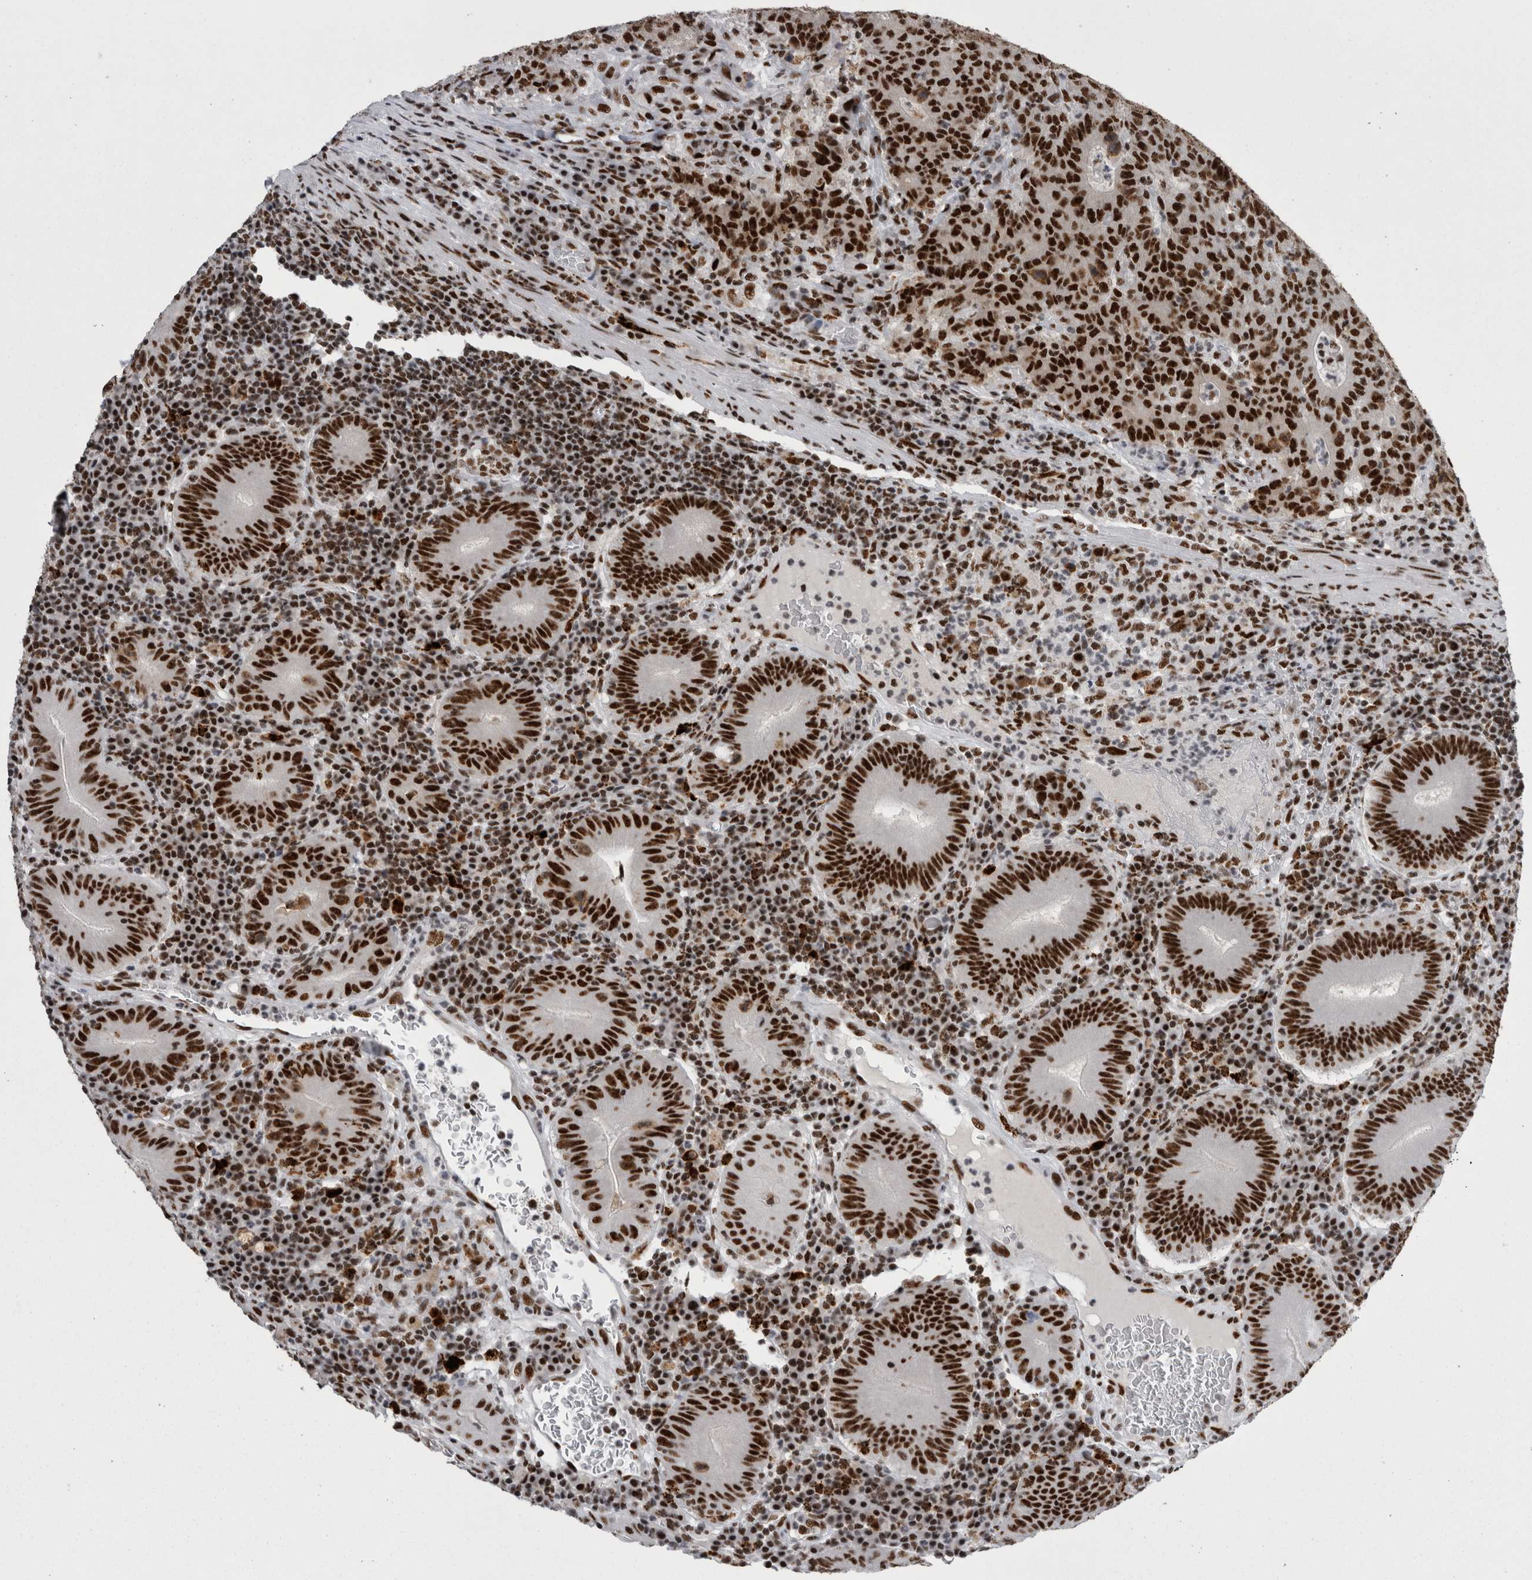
{"staining": {"intensity": "strong", "quantity": ">75%", "location": "nuclear"}, "tissue": "colorectal cancer", "cell_type": "Tumor cells", "image_type": "cancer", "snomed": [{"axis": "morphology", "description": "Adenocarcinoma, NOS"}, {"axis": "topography", "description": "Colon"}], "caption": "Brown immunohistochemical staining in human colorectal cancer (adenocarcinoma) reveals strong nuclear positivity in approximately >75% of tumor cells.", "gene": "SNRNP40", "patient": {"sex": "female", "age": 75}}